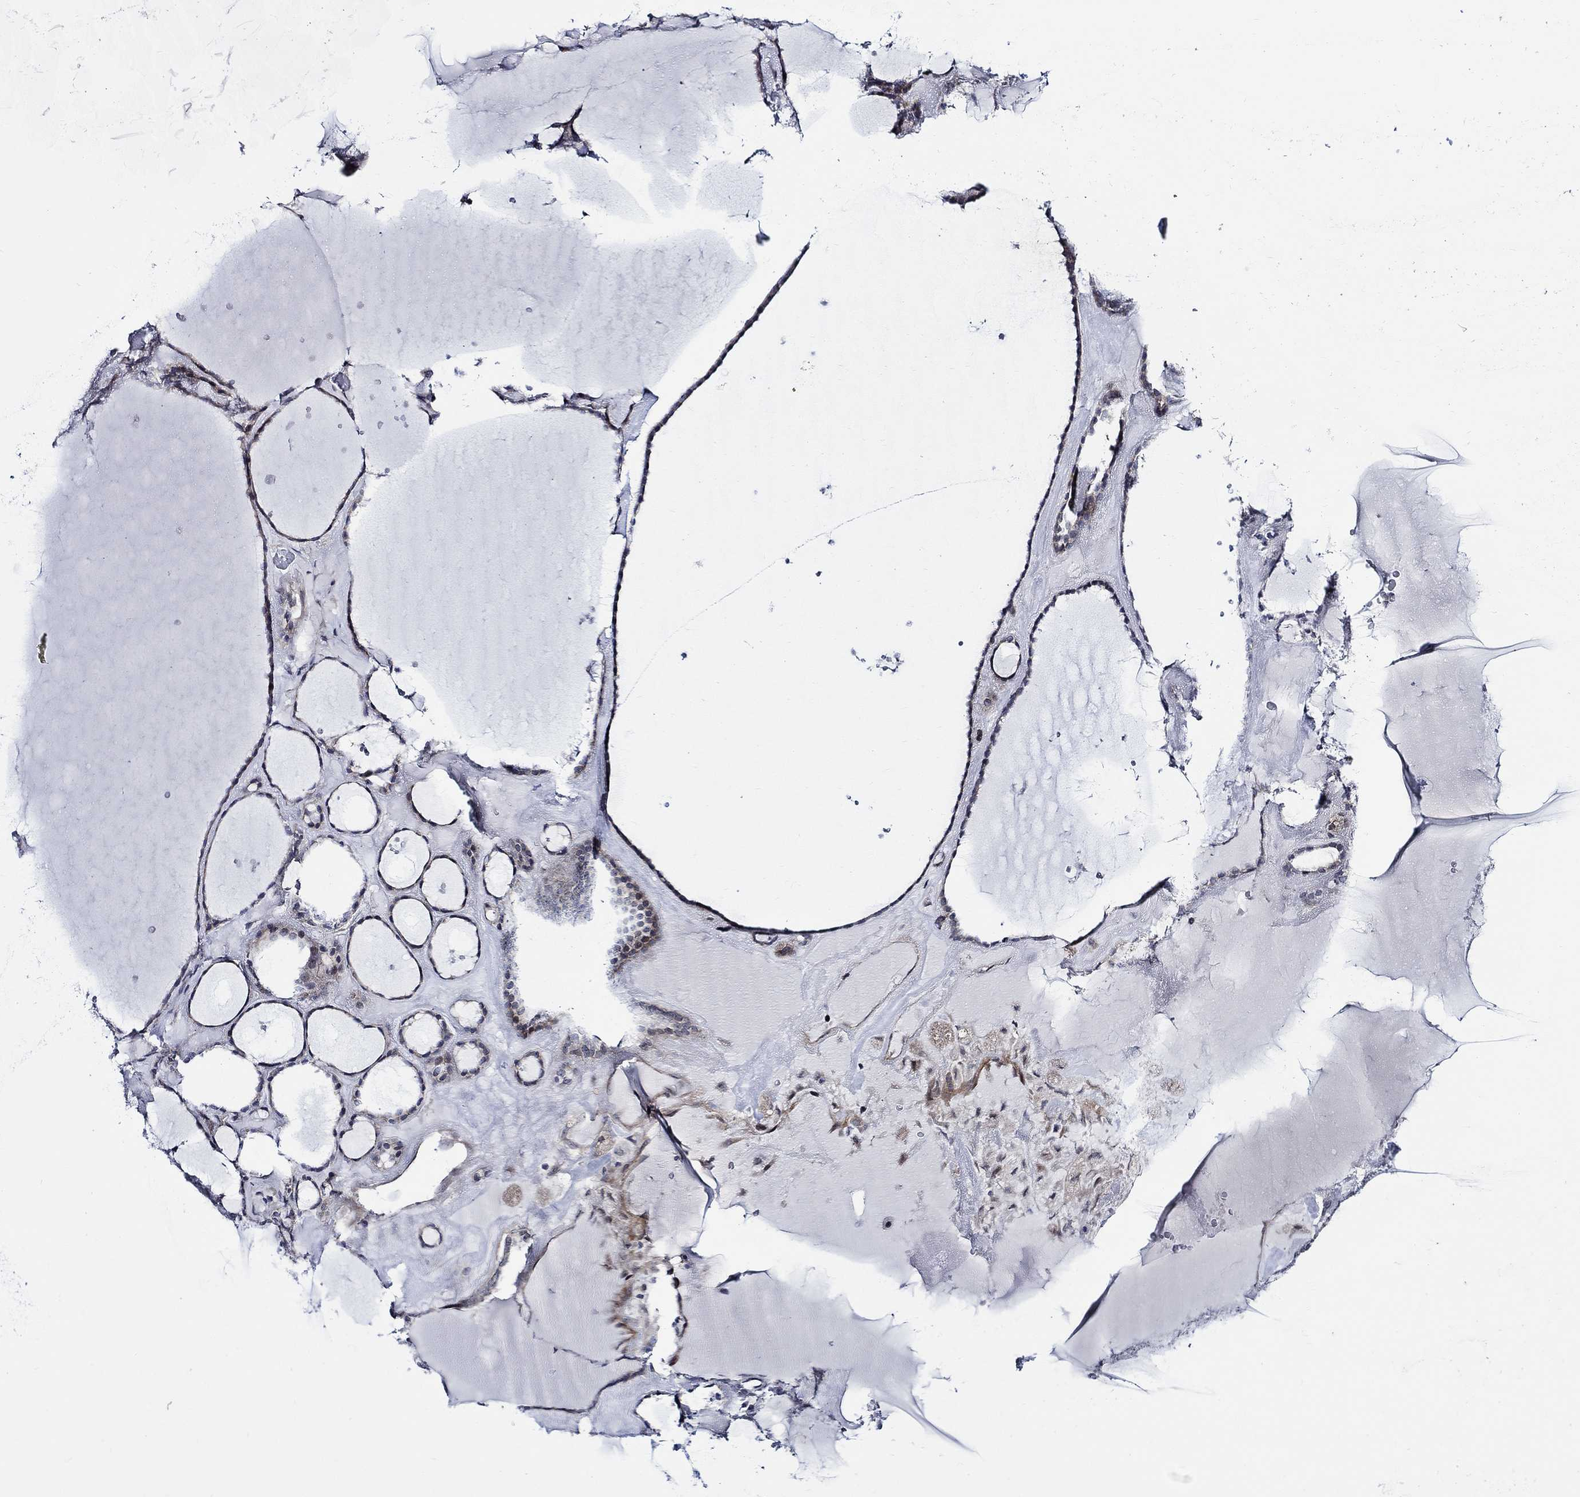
{"staining": {"intensity": "negative", "quantity": "none", "location": "none"}, "tissue": "thyroid gland", "cell_type": "Glandular cells", "image_type": "normal", "snomed": [{"axis": "morphology", "description": "Normal tissue, NOS"}, {"axis": "topography", "description": "Thyroid gland"}], "caption": "A histopathology image of thyroid gland stained for a protein reveals no brown staining in glandular cells. (Immunohistochemistry (ihc), brightfield microscopy, high magnification).", "gene": "C8orf48", "patient": {"sex": "male", "age": 63}}